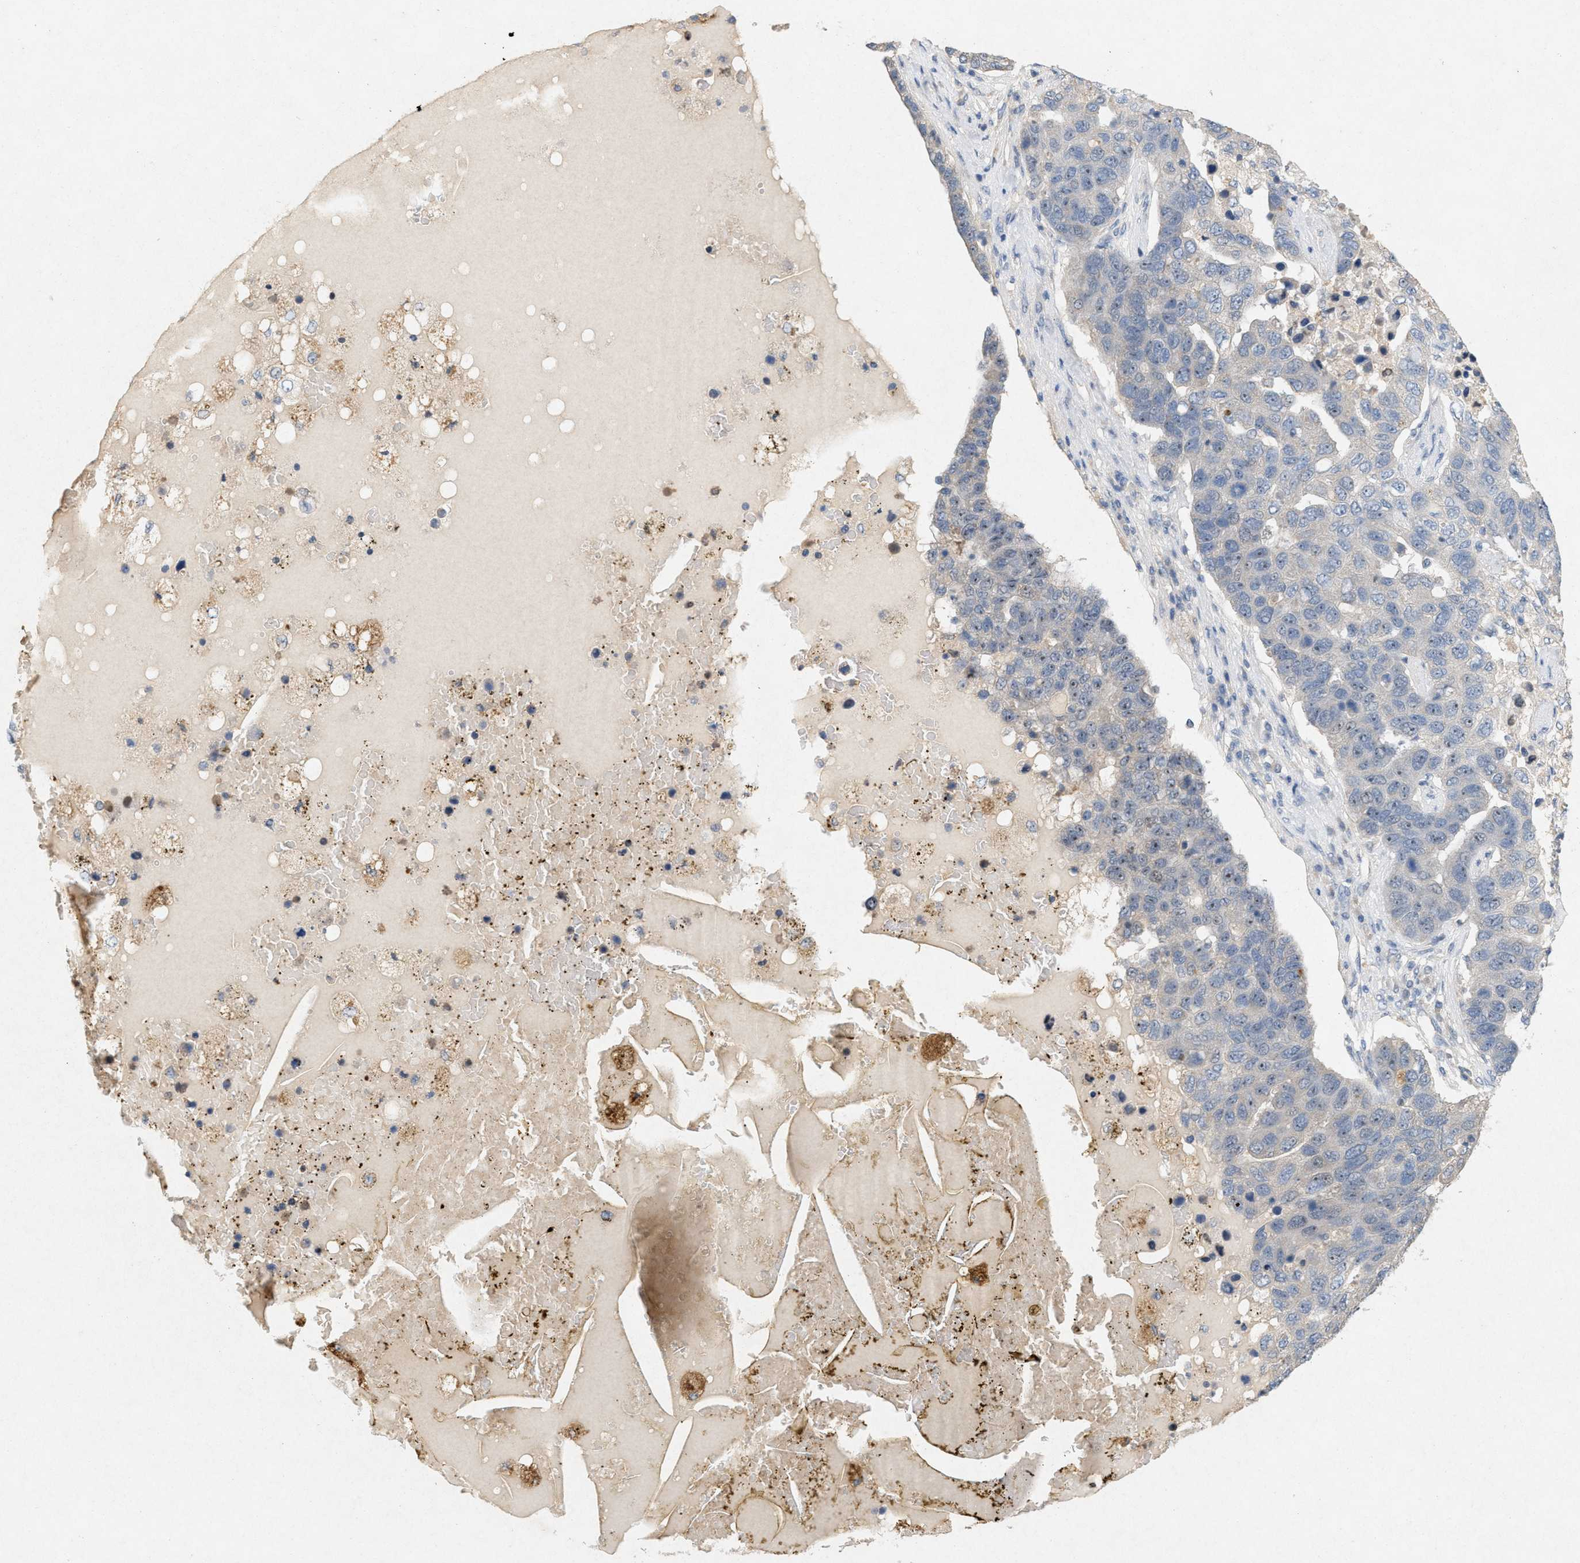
{"staining": {"intensity": "negative", "quantity": "none", "location": "none"}, "tissue": "pancreatic cancer", "cell_type": "Tumor cells", "image_type": "cancer", "snomed": [{"axis": "morphology", "description": "Adenocarcinoma, NOS"}, {"axis": "topography", "description": "Pancreas"}], "caption": "IHC histopathology image of pancreatic adenocarcinoma stained for a protein (brown), which displays no staining in tumor cells.", "gene": "DCAF7", "patient": {"sex": "female", "age": 61}}